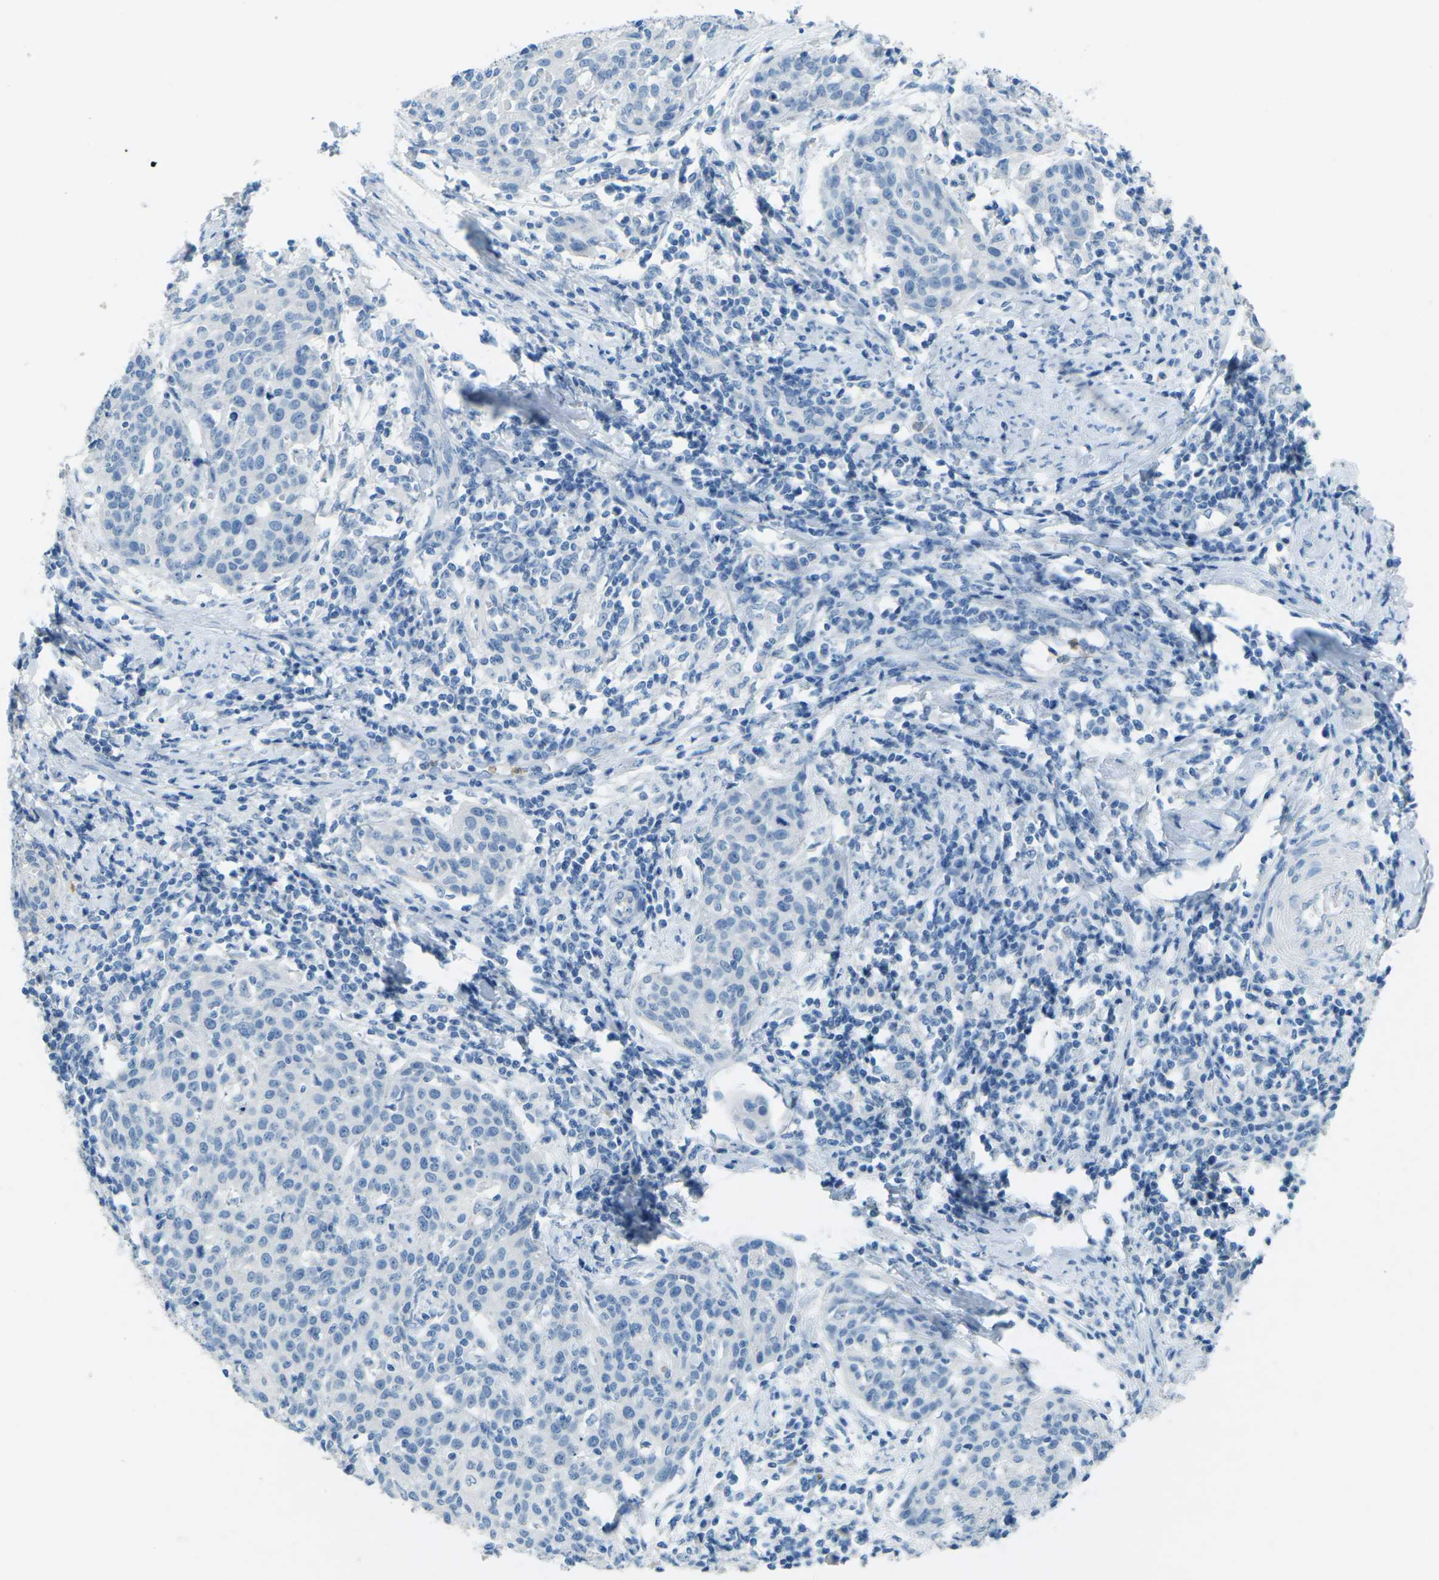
{"staining": {"intensity": "negative", "quantity": "none", "location": "none"}, "tissue": "cervical cancer", "cell_type": "Tumor cells", "image_type": "cancer", "snomed": [{"axis": "morphology", "description": "Squamous cell carcinoma, NOS"}, {"axis": "topography", "description": "Cervix"}], "caption": "Tumor cells show no significant staining in squamous cell carcinoma (cervical).", "gene": "CDH16", "patient": {"sex": "female", "age": 38}}